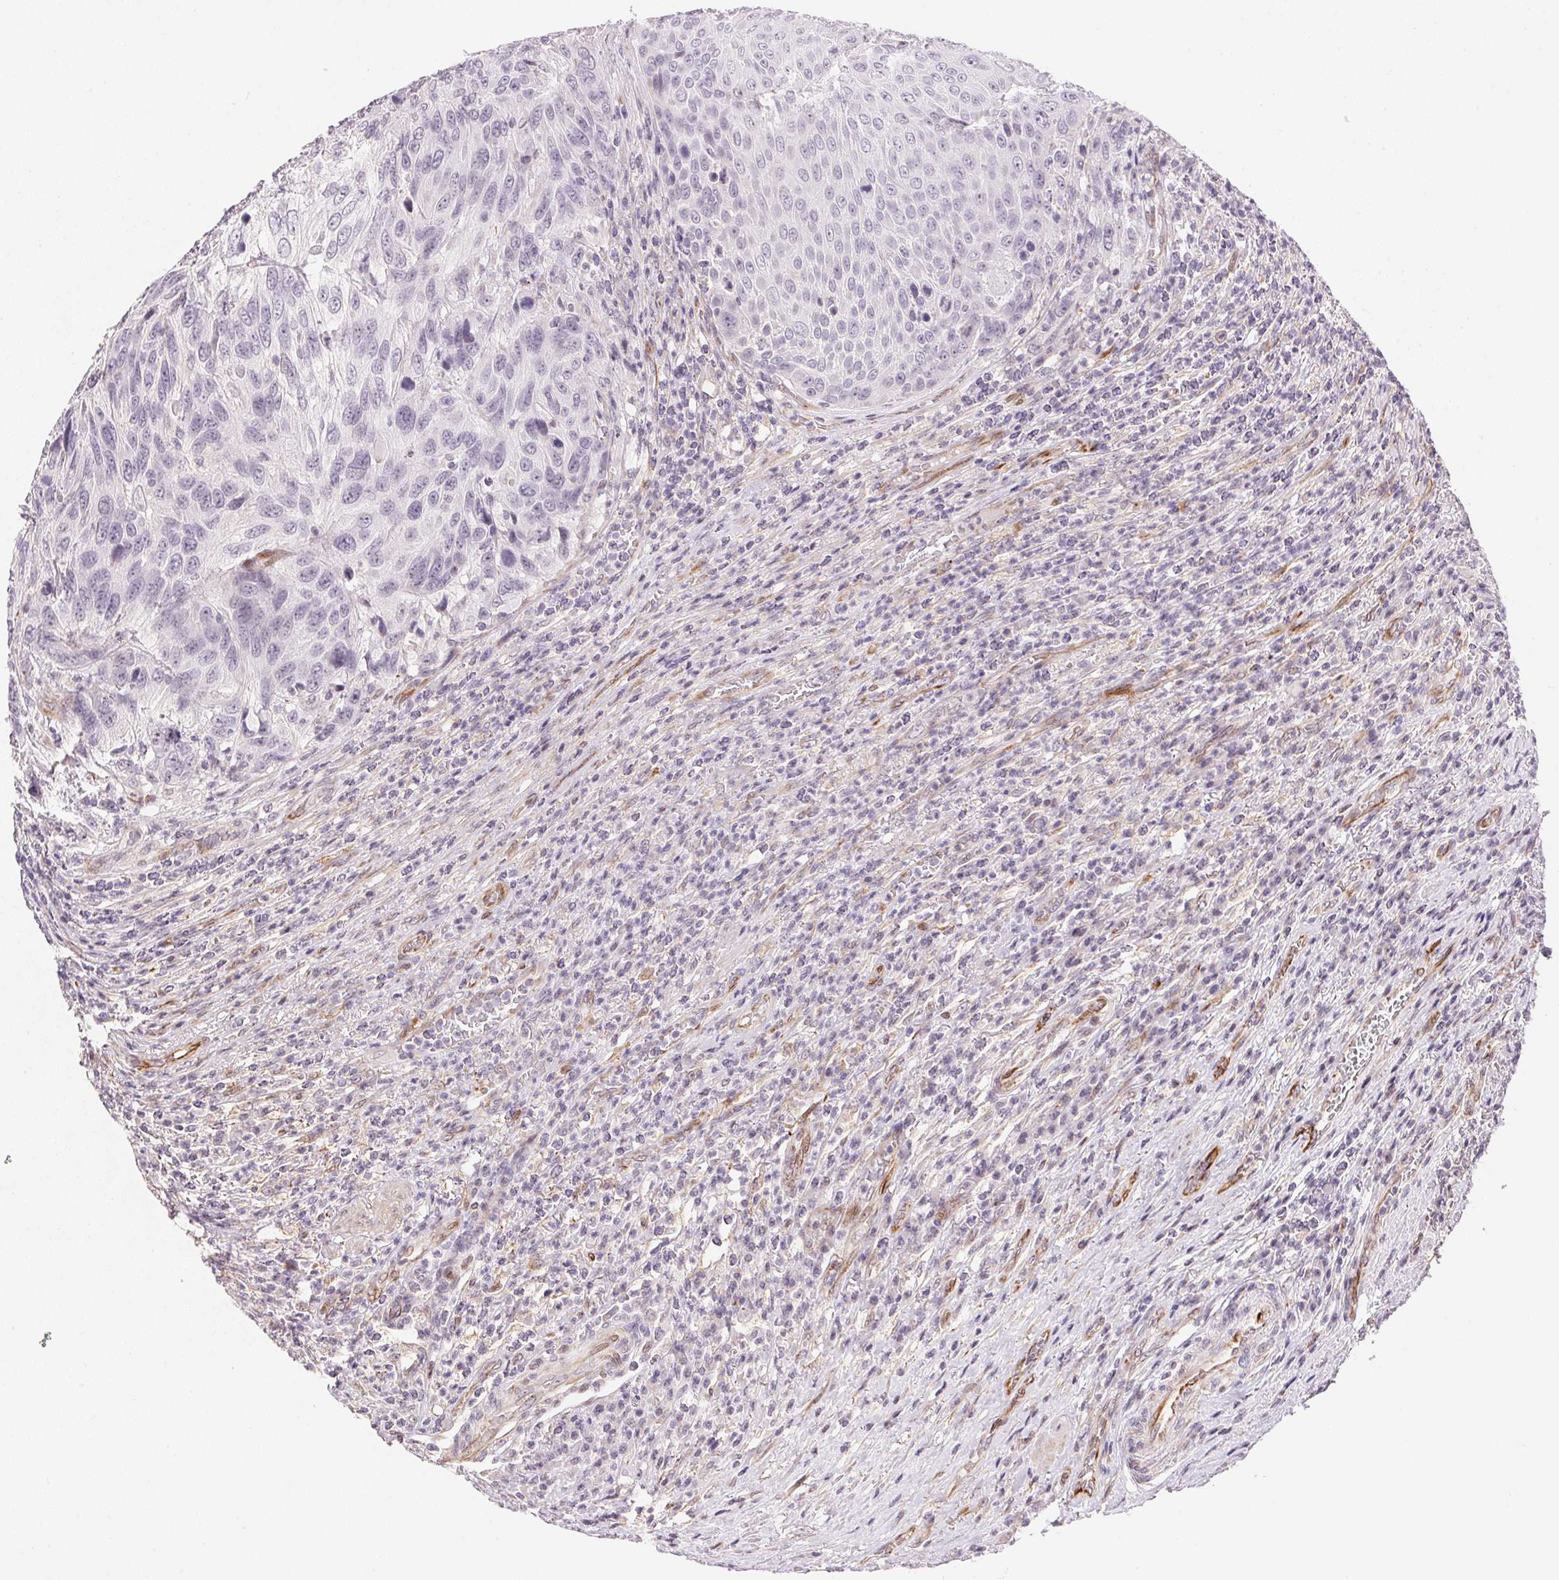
{"staining": {"intensity": "negative", "quantity": "none", "location": "none"}, "tissue": "urothelial cancer", "cell_type": "Tumor cells", "image_type": "cancer", "snomed": [{"axis": "morphology", "description": "Urothelial carcinoma, High grade"}, {"axis": "topography", "description": "Urinary bladder"}], "caption": "Immunohistochemical staining of human urothelial carcinoma (high-grade) demonstrates no significant staining in tumor cells.", "gene": "GYG2", "patient": {"sex": "female", "age": 70}}